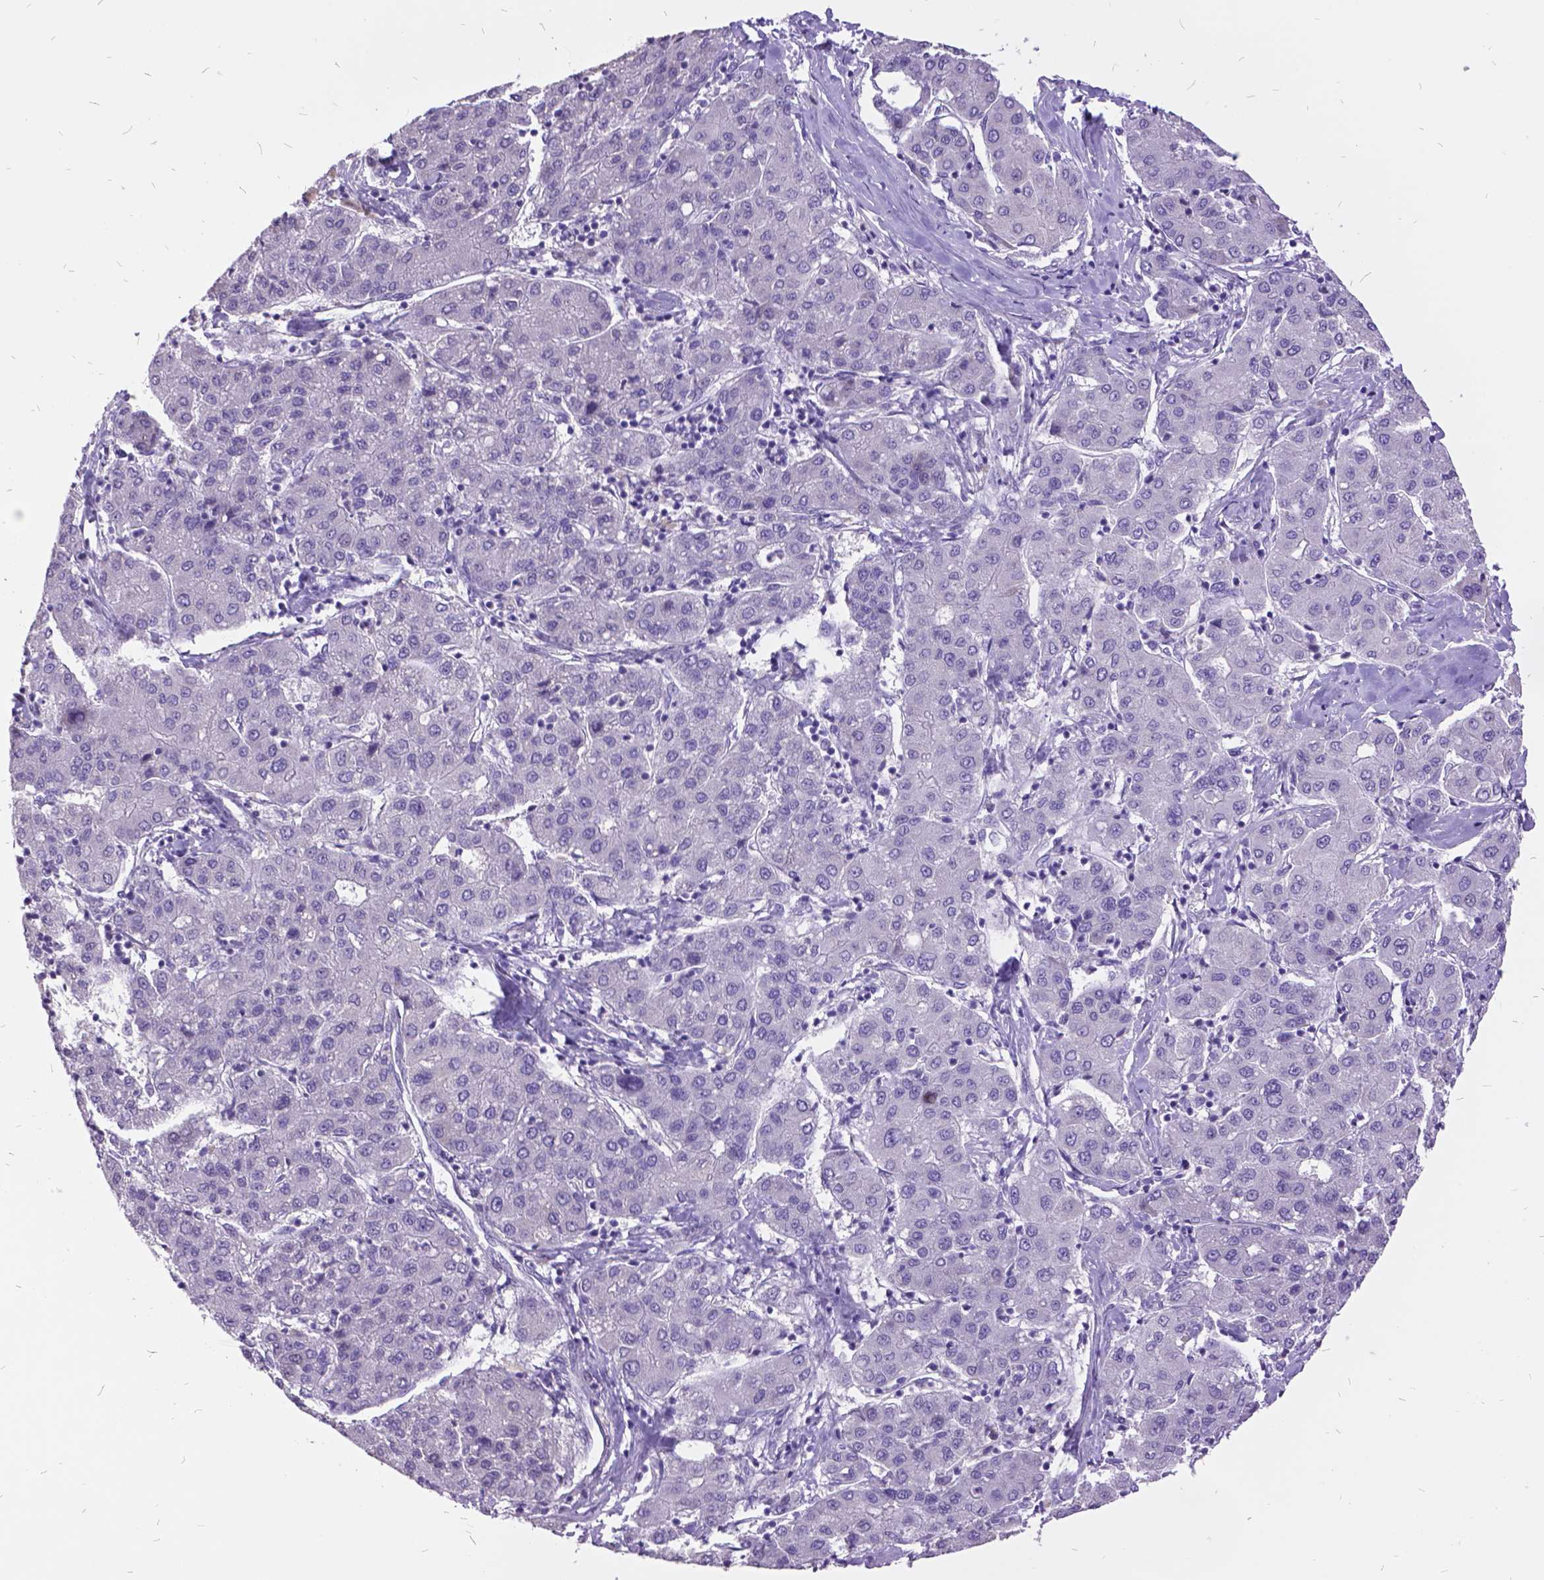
{"staining": {"intensity": "negative", "quantity": "none", "location": "none"}, "tissue": "liver cancer", "cell_type": "Tumor cells", "image_type": "cancer", "snomed": [{"axis": "morphology", "description": "Carcinoma, Hepatocellular, NOS"}, {"axis": "topography", "description": "Liver"}], "caption": "Image shows no significant protein expression in tumor cells of hepatocellular carcinoma (liver).", "gene": "ITGB6", "patient": {"sex": "male", "age": 65}}